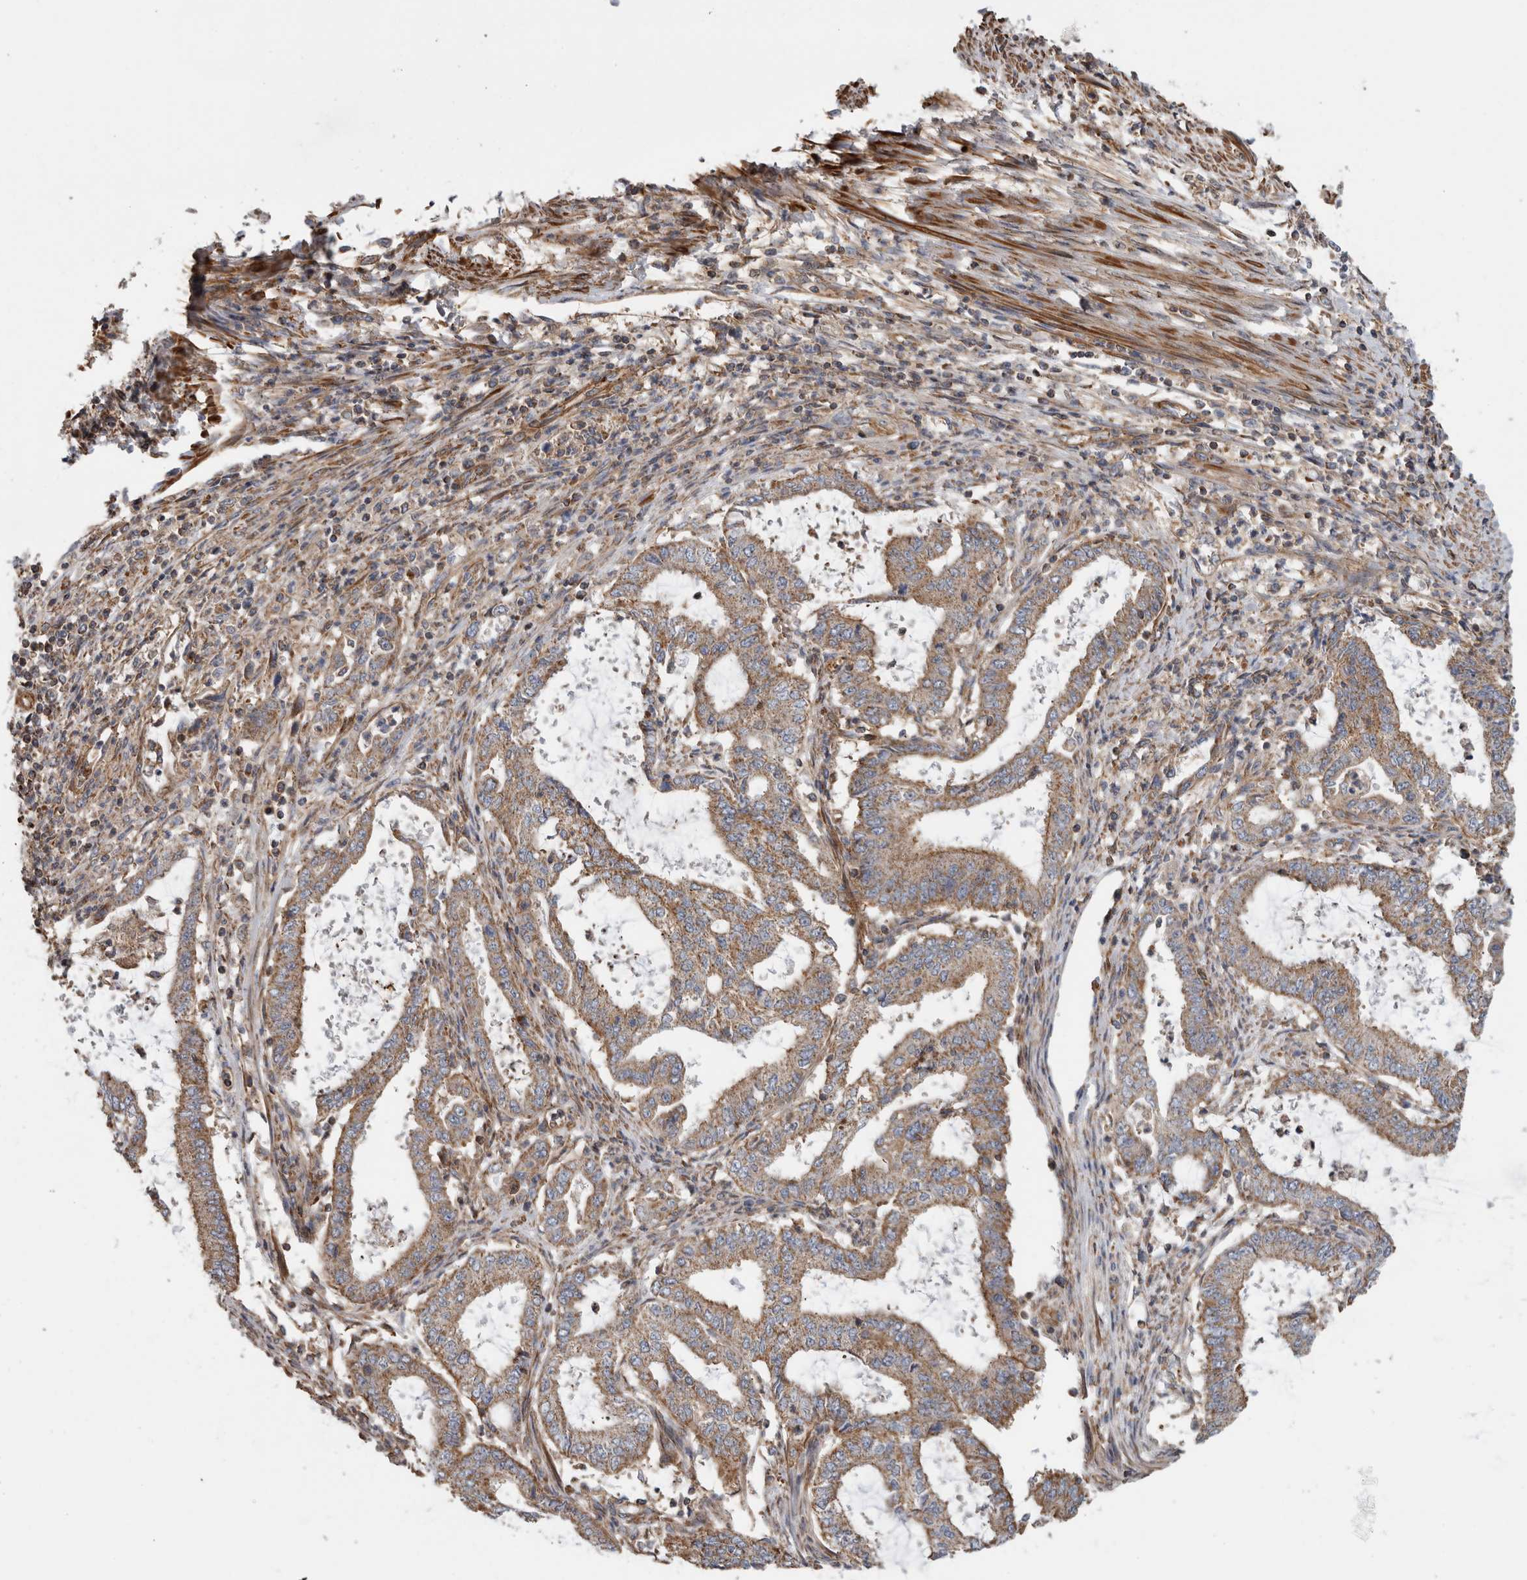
{"staining": {"intensity": "moderate", "quantity": ">75%", "location": "cytoplasmic/membranous"}, "tissue": "endometrial cancer", "cell_type": "Tumor cells", "image_type": "cancer", "snomed": [{"axis": "morphology", "description": "Adenocarcinoma, NOS"}, {"axis": "topography", "description": "Endometrium"}], "caption": "Adenocarcinoma (endometrial) stained for a protein shows moderate cytoplasmic/membranous positivity in tumor cells.", "gene": "SFXN2", "patient": {"sex": "female", "age": 51}}